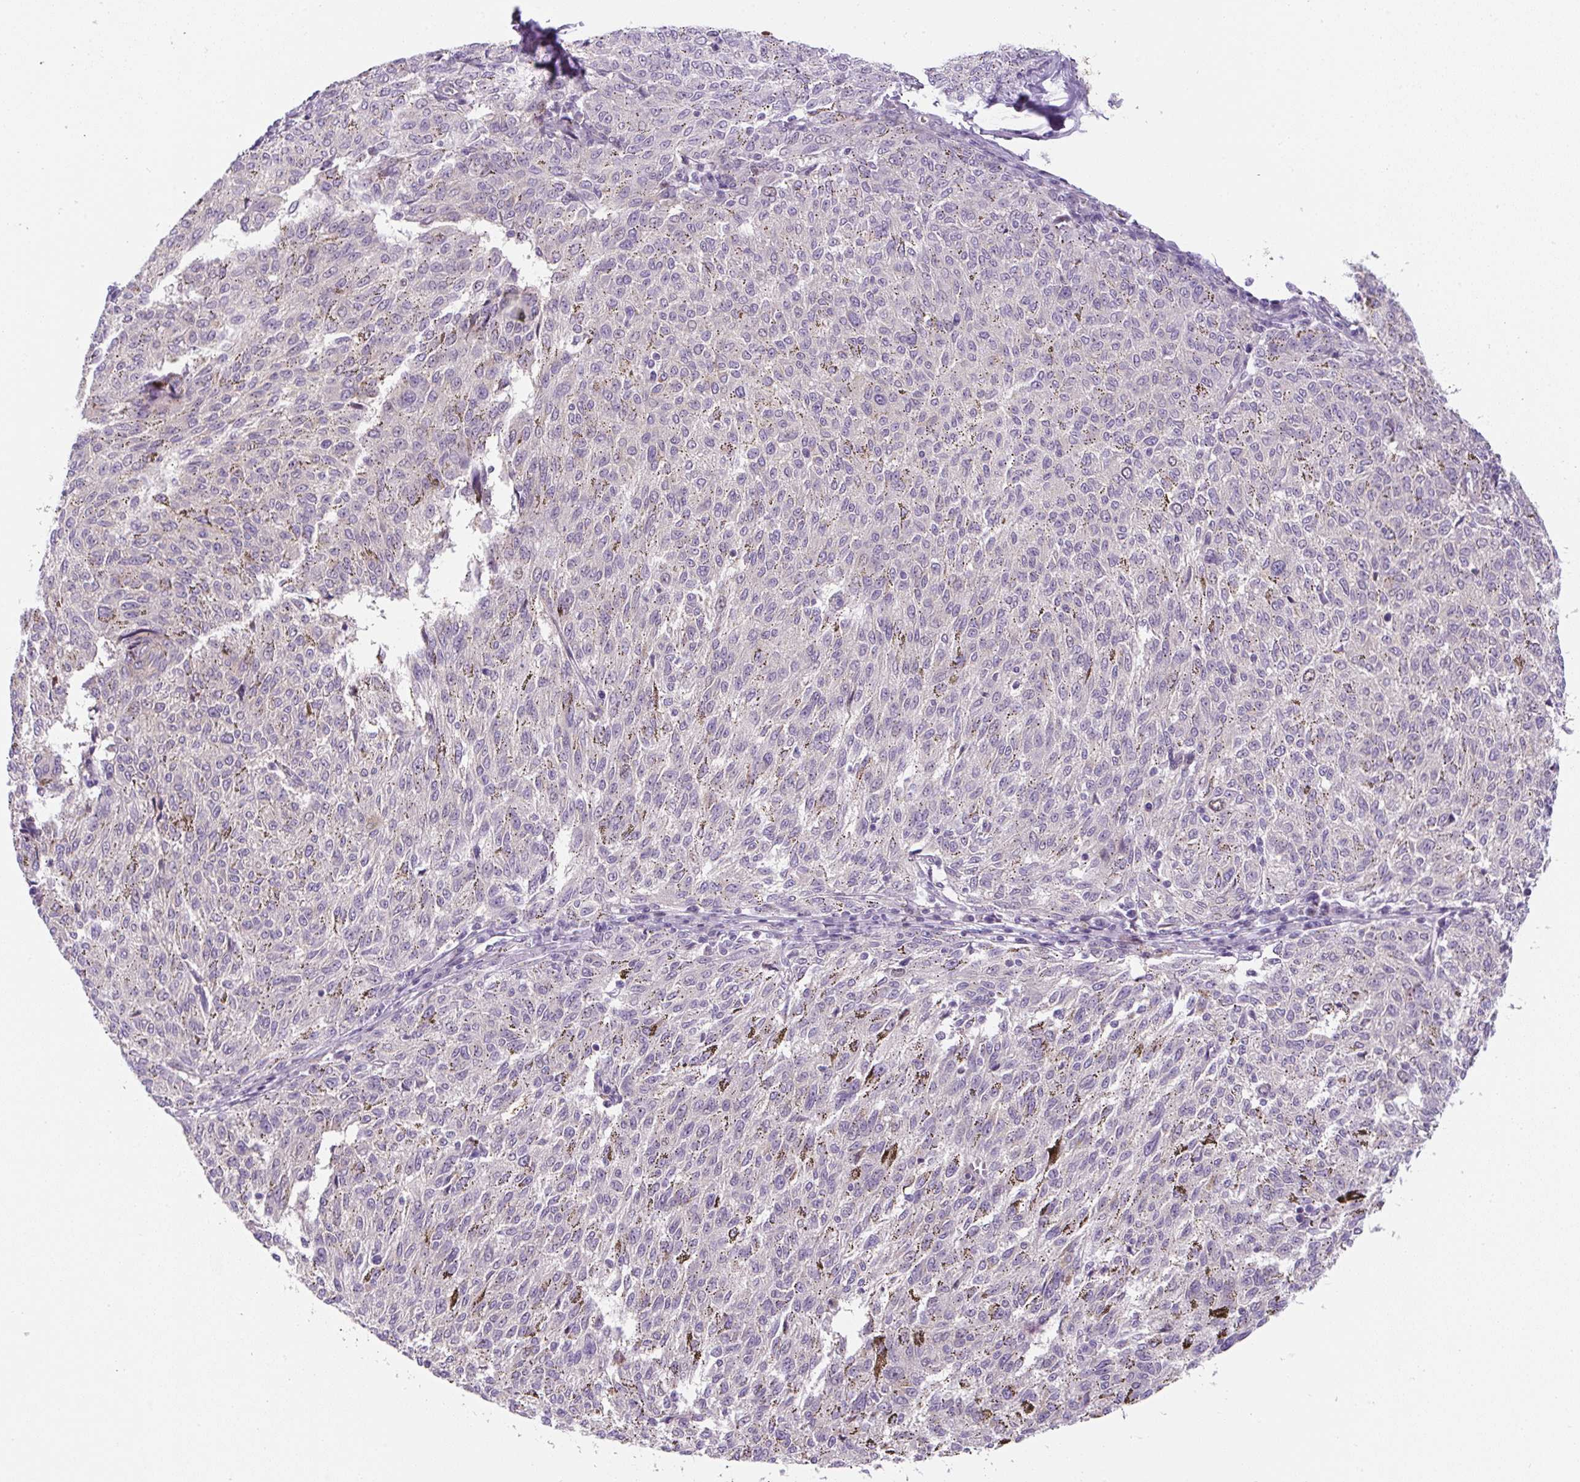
{"staining": {"intensity": "negative", "quantity": "none", "location": "none"}, "tissue": "melanoma", "cell_type": "Tumor cells", "image_type": "cancer", "snomed": [{"axis": "morphology", "description": "Malignant melanoma, NOS"}, {"axis": "topography", "description": "Skin"}], "caption": "Melanoma stained for a protein using immunohistochemistry reveals no expression tumor cells.", "gene": "ADAMTS19", "patient": {"sex": "female", "age": 72}}